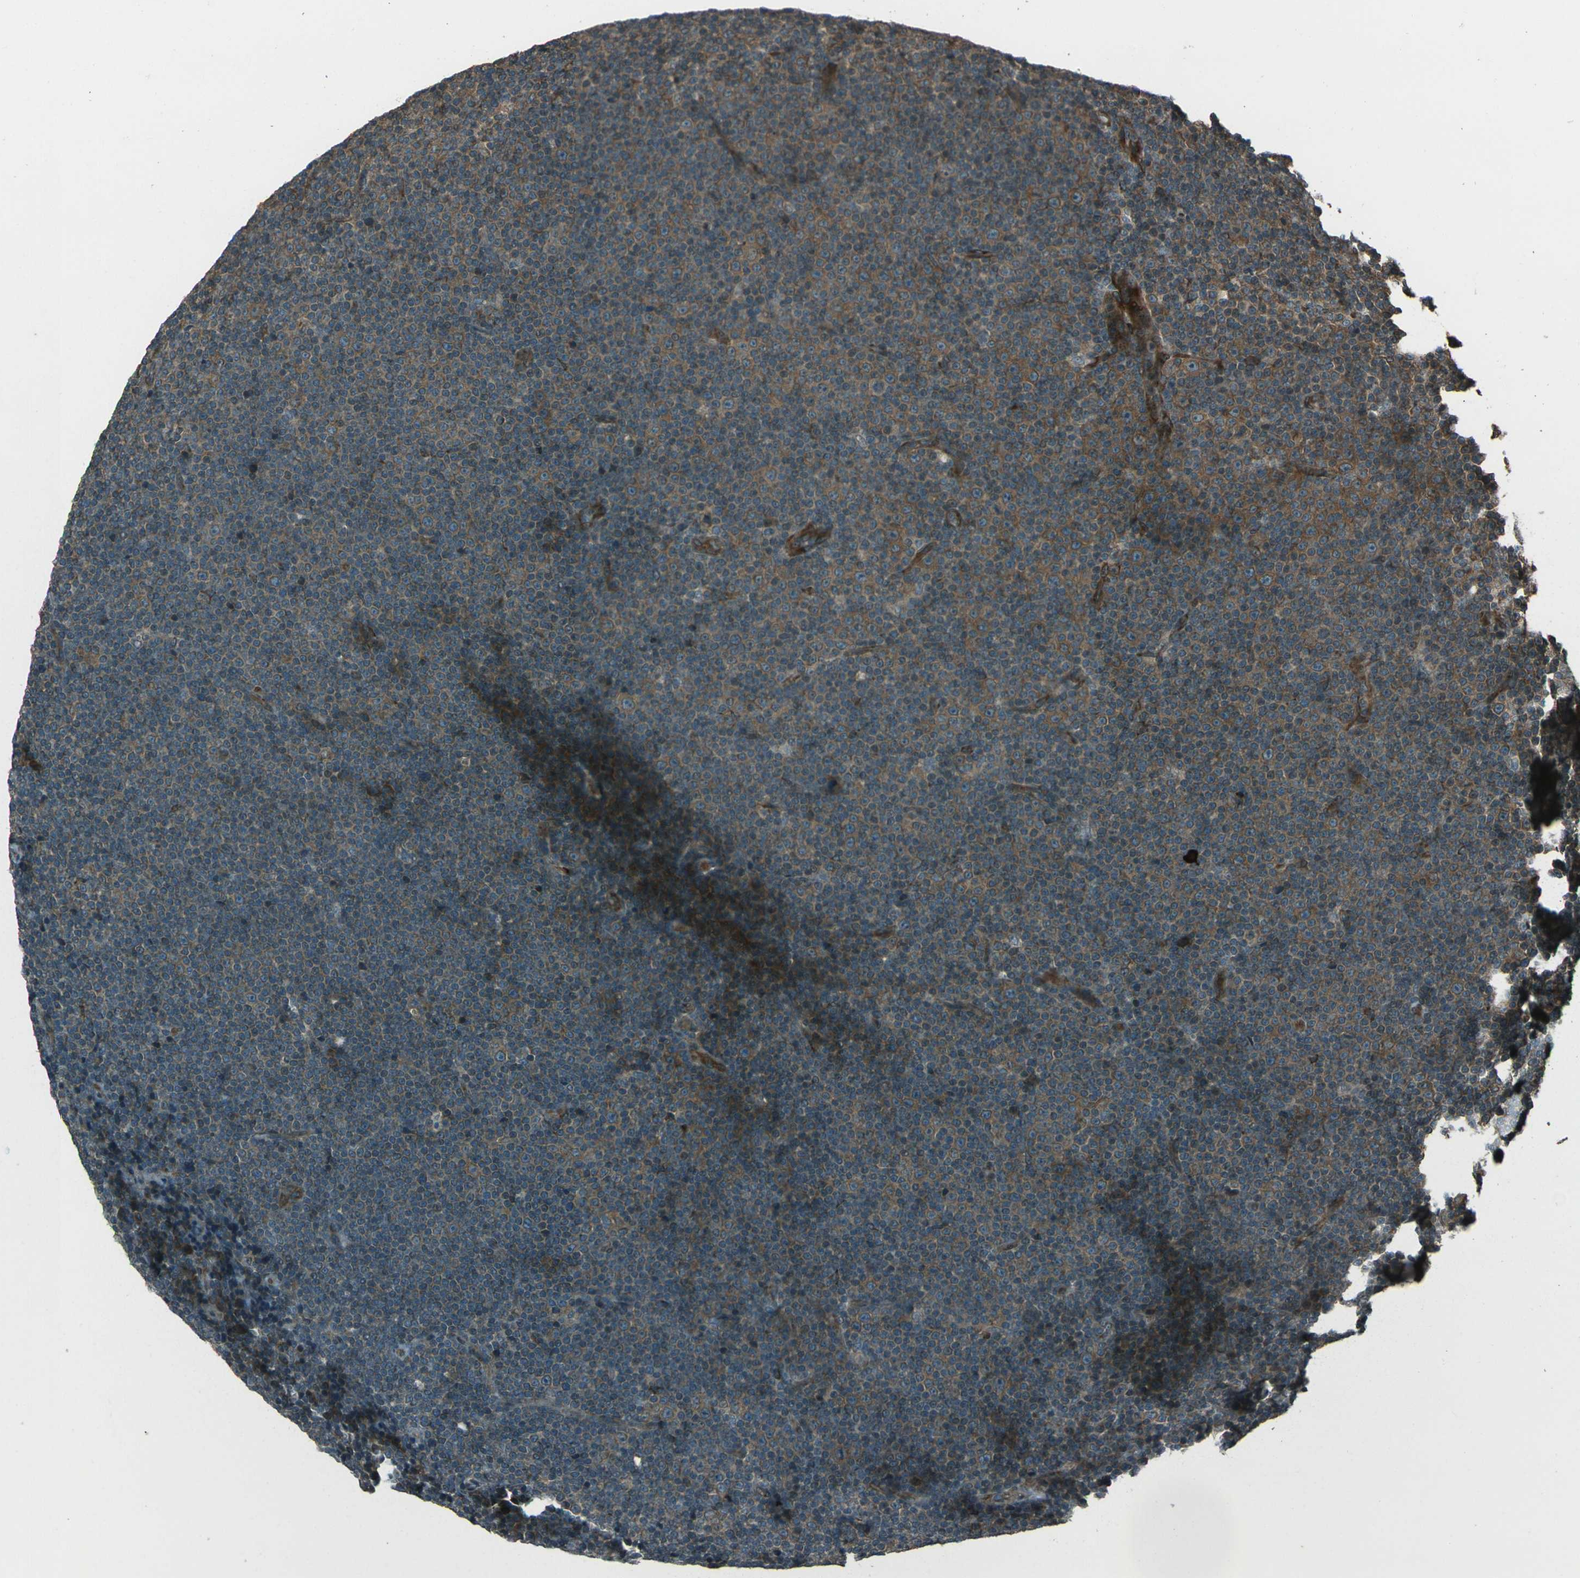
{"staining": {"intensity": "weak", "quantity": ">75%", "location": "cytoplasmic/membranous"}, "tissue": "lymphoma", "cell_type": "Tumor cells", "image_type": "cancer", "snomed": [{"axis": "morphology", "description": "Malignant lymphoma, non-Hodgkin's type, Low grade"}, {"axis": "topography", "description": "Lymph node"}], "caption": "Immunohistochemical staining of human lymphoma displays low levels of weak cytoplasmic/membranous positivity in approximately >75% of tumor cells.", "gene": "LSMEM1", "patient": {"sex": "female", "age": 67}}